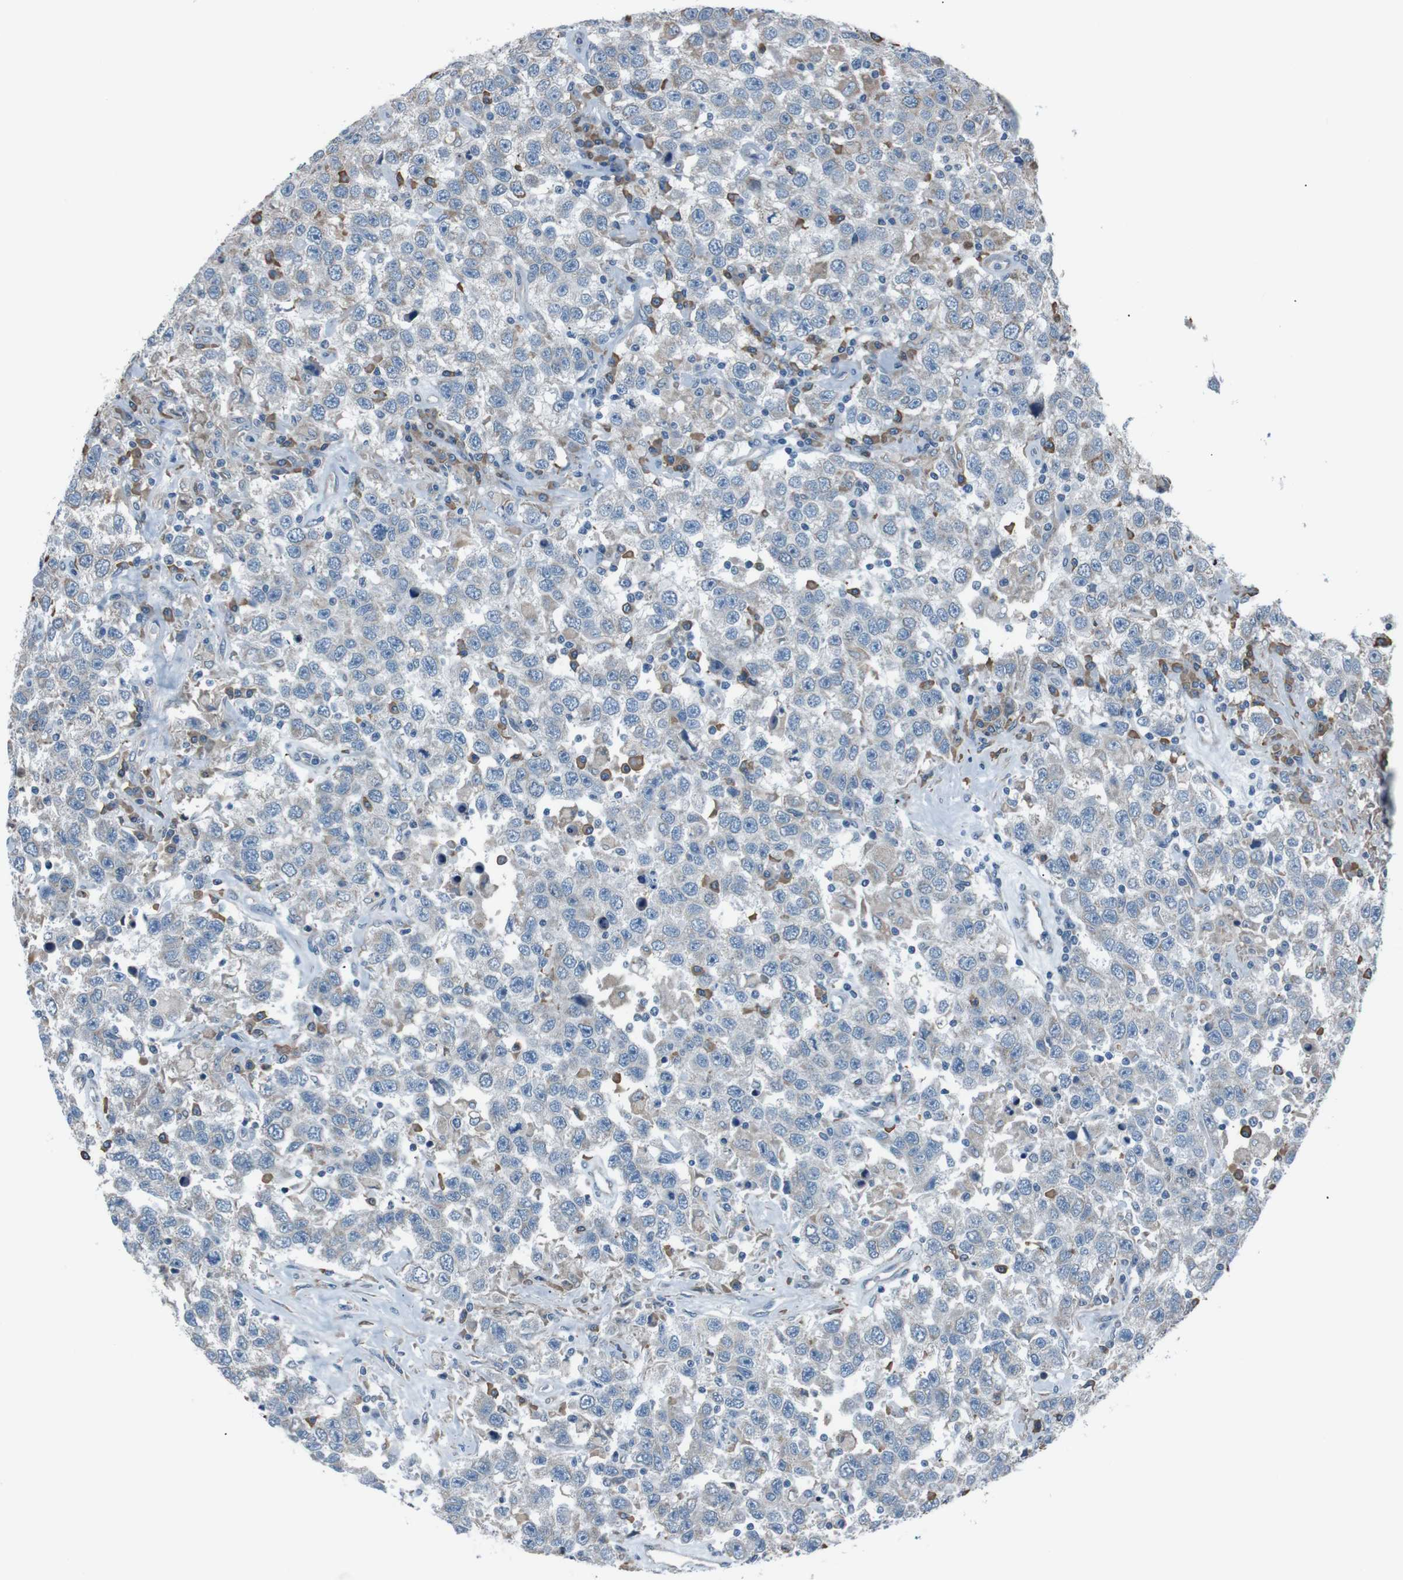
{"staining": {"intensity": "negative", "quantity": "none", "location": "none"}, "tissue": "testis cancer", "cell_type": "Tumor cells", "image_type": "cancer", "snomed": [{"axis": "morphology", "description": "Seminoma, NOS"}, {"axis": "topography", "description": "Testis"}], "caption": "The immunohistochemistry (IHC) micrograph has no significant staining in tumor cells of testis cancer tissue. Nuclei are stained in blue.", "gene": "SIGMAR1", "patient": {"sex": "male", "age": 41}}